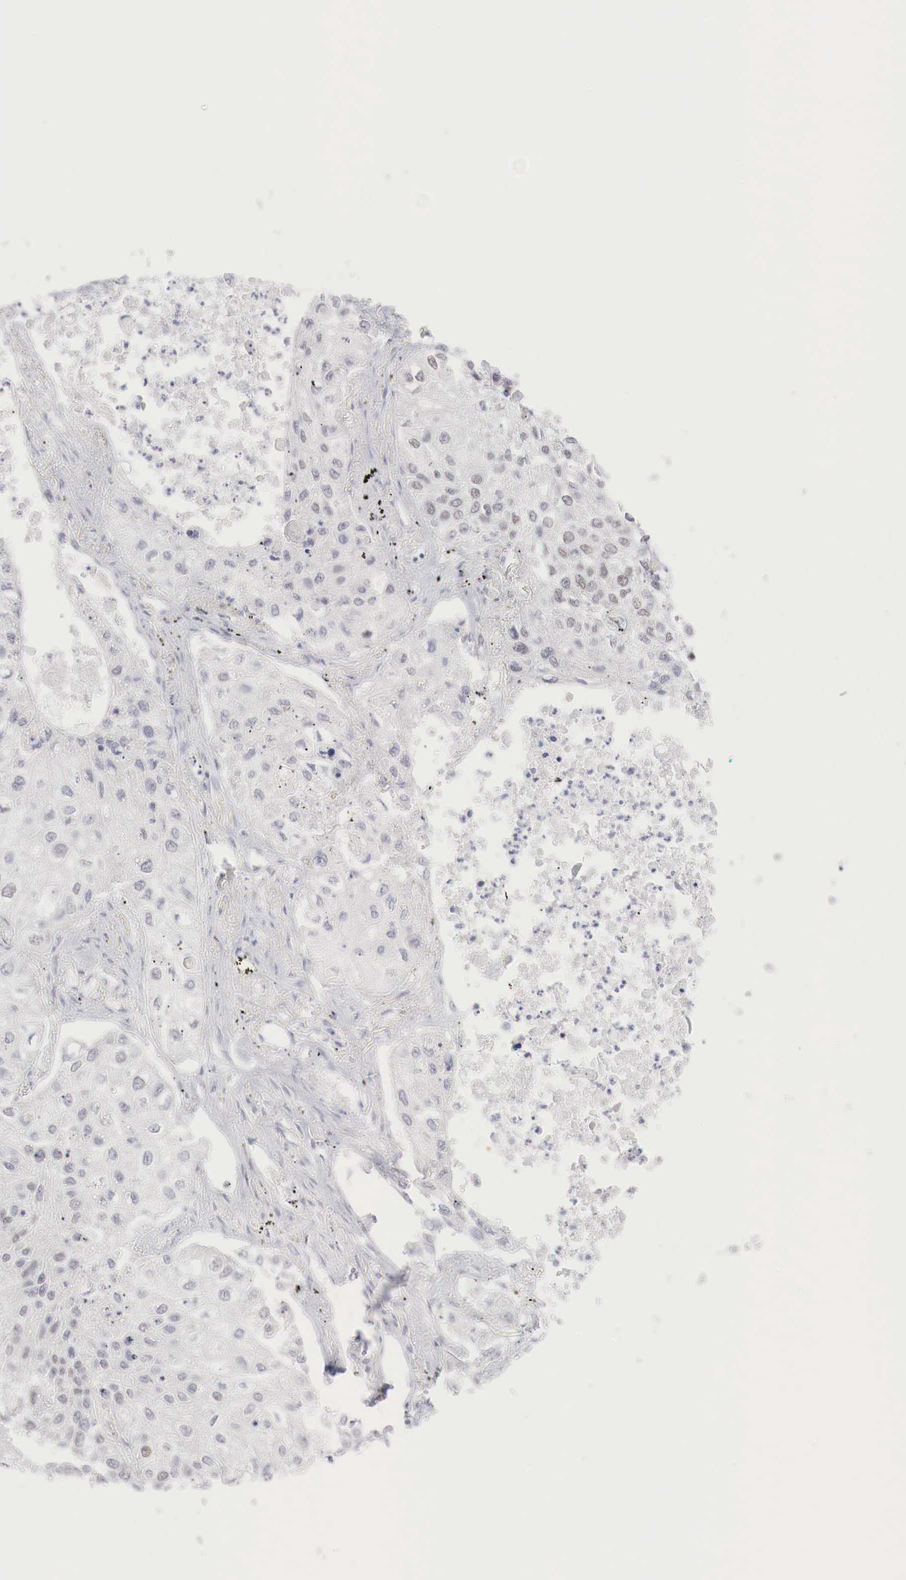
{"staining": {"intensity": "weak", "quantity": "<25%", "location": "nuclear"}, "tissue": "lung cancer", "cell_type": "Tumor cells", "image_type": "cancer", "snomed": [{"axis": "morphology", "description": "Squamous cell carcinoma, NOS"}, {"axis": "topography", "description": "Lung"}], "caption": "There is no significant expression in tumor cells of lung cancer. Nuclei are stained in blue.", "gene": "FOXP2", "patient": {"sex": "male", "age": 75}}